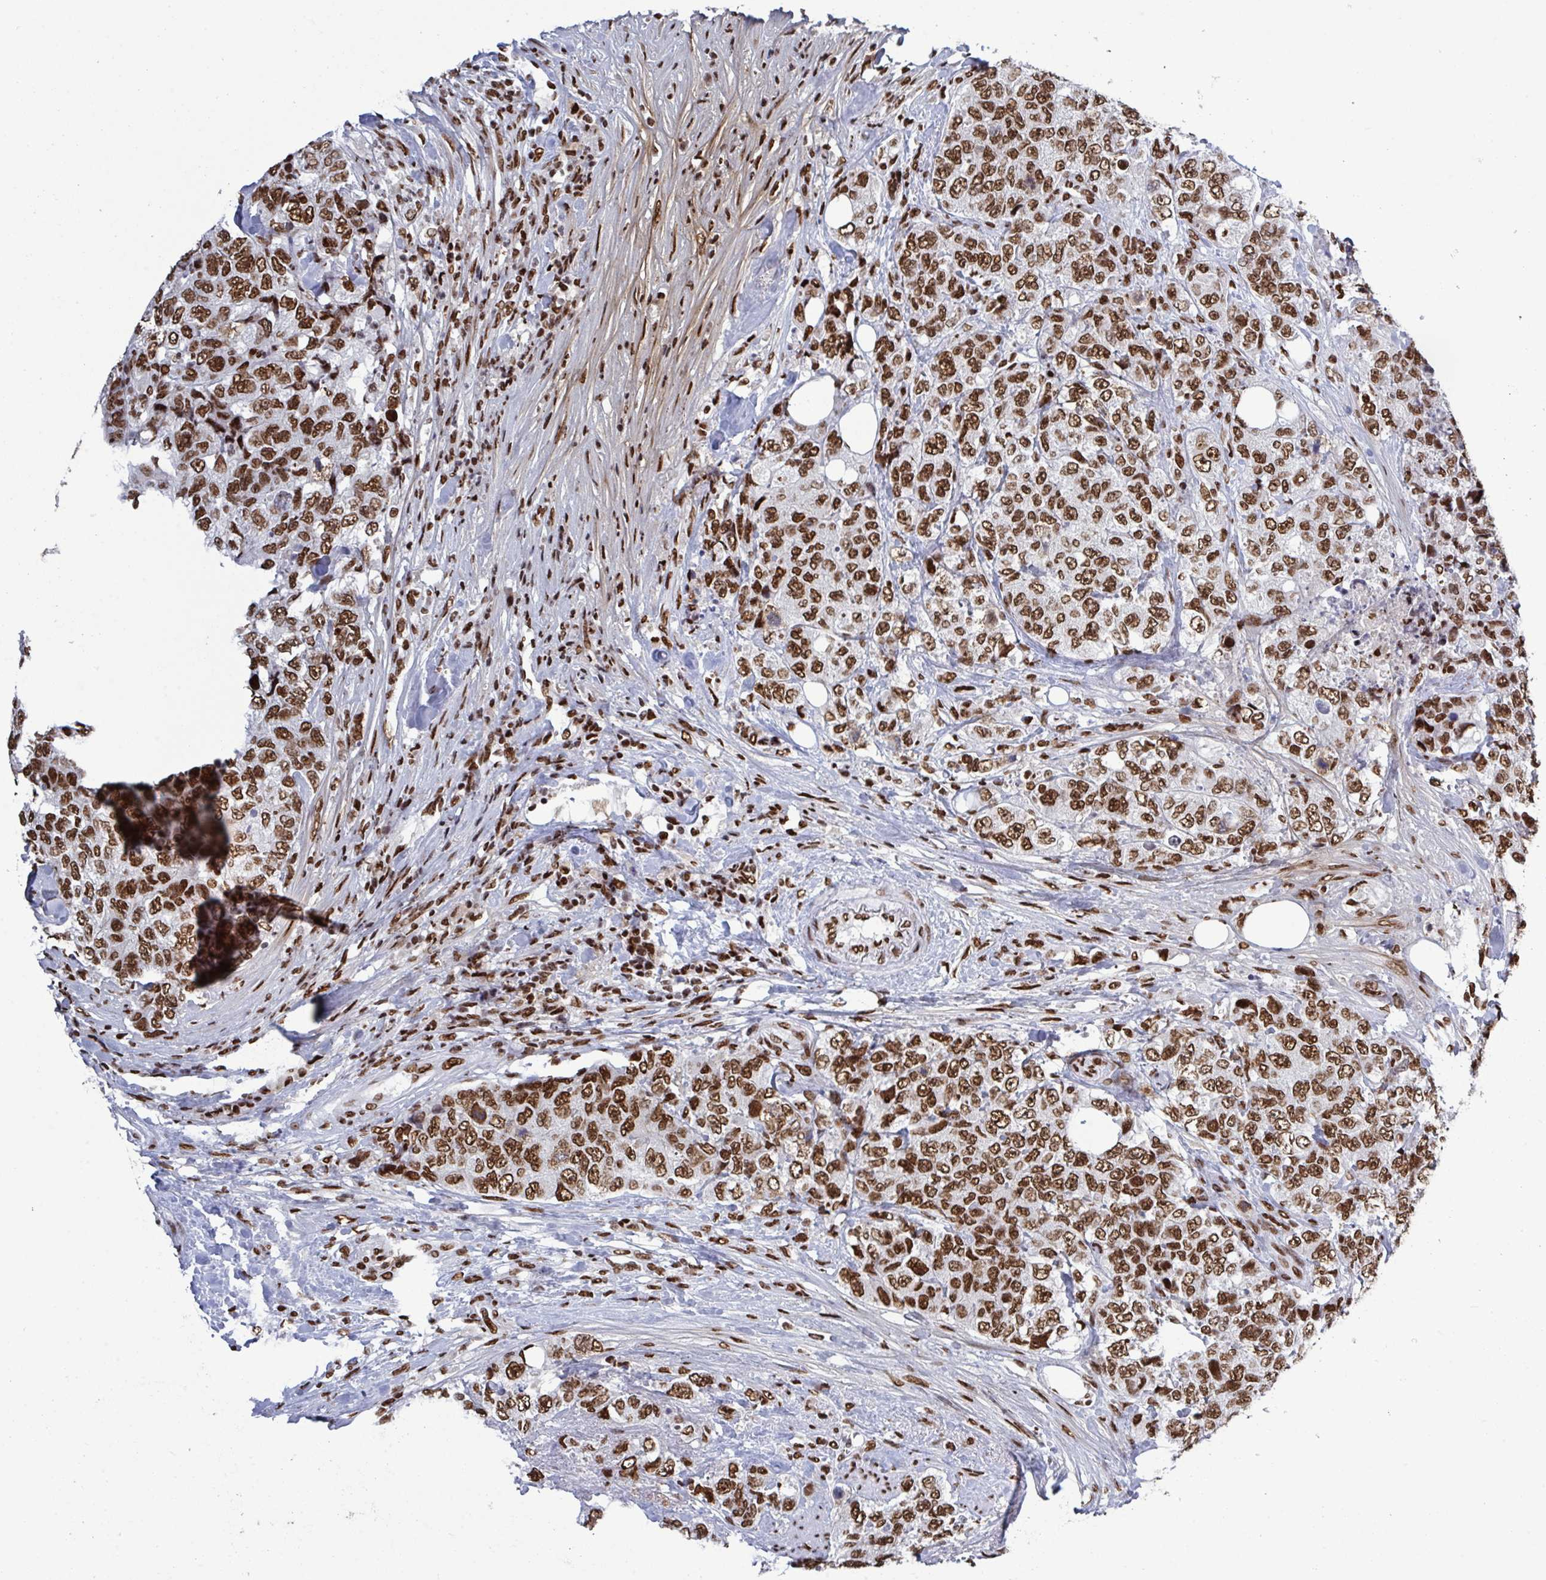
{"staining": {"intensity": "strong", "quantity": ">75%", "location": "nuclear"}, "tissue": "urothelial cancer", "cell_type": "Tumor cells", "image_type": "cancer", "snomed": [{"axis": "morphology", "description": "Urothelial carcinoma, High grade"}, {"axis": "topography", "description": "Urinary bladder"}], "caption": "DAB (3,3'-diaminobenzidine) immunohistochemical staining of human urothelial carcinoma (high-grade) demonstrates strong nuclear protein expression in approximately >75% of tumor cells.", "gene": "ZNF607", "patient": {"sex": "female", "age": 78}}